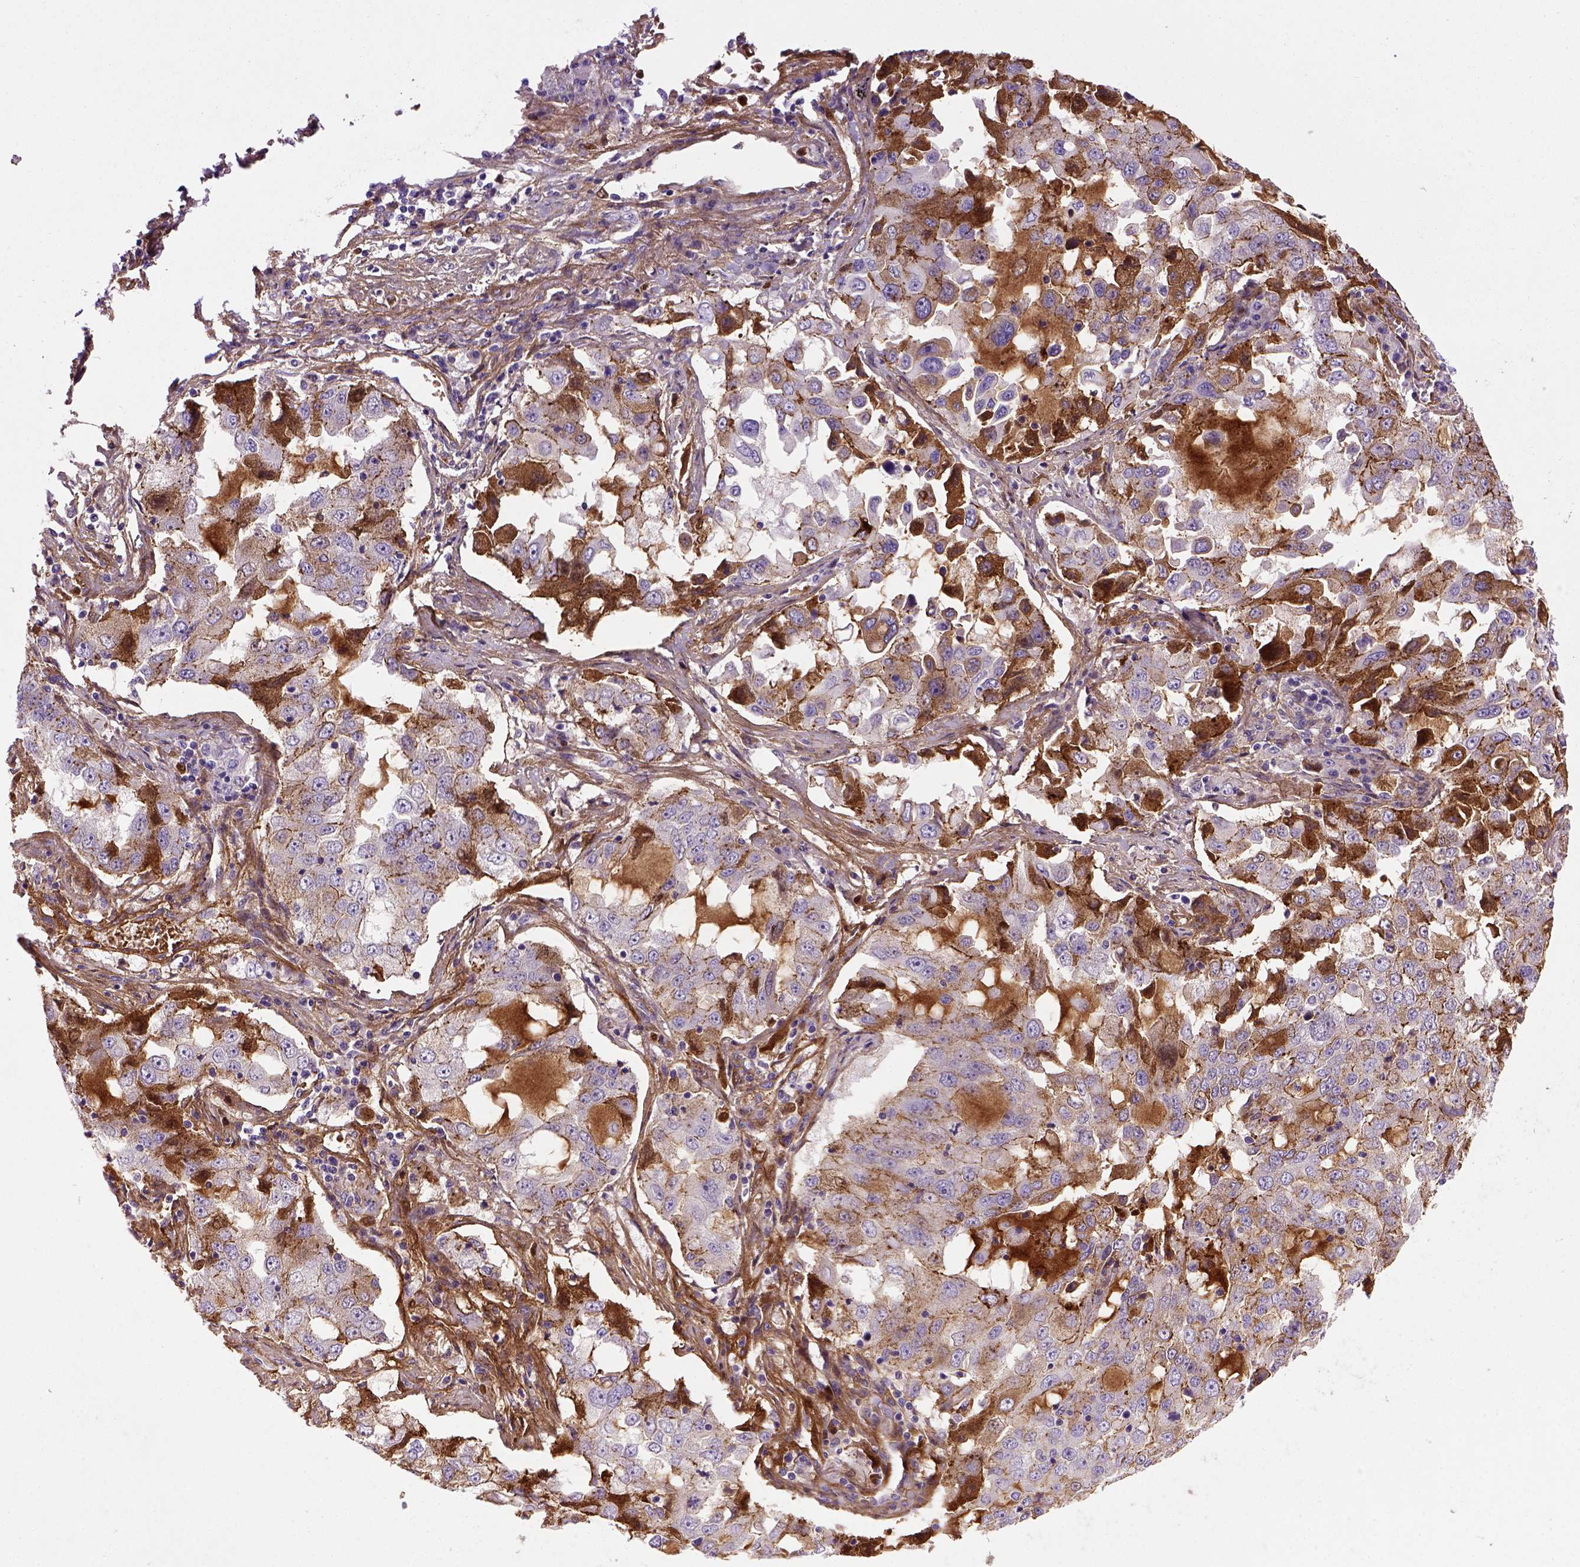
{"staining": {"intensity": "moderate", "quantity": "25%-75%", "location": "cytoplasmic/membranous"}, "tissue": "lung cancer", "cell_type": "Tumor cells", "image_type": "cancer", "snomed": [{"axis": "morphology", "description": "Adenocarcinoma, NOS"}, {"axis": "topography", "description": "Lung"}], "caption": "This histopathology image shows IHC staining of human lung adenocarcinoma, with medium moderate cytoplasmic/membranous positivity in approximately 25%-75% of tumor cells.", "gene": "CDH1", "patient": {"sex": "female", "age": 61}}